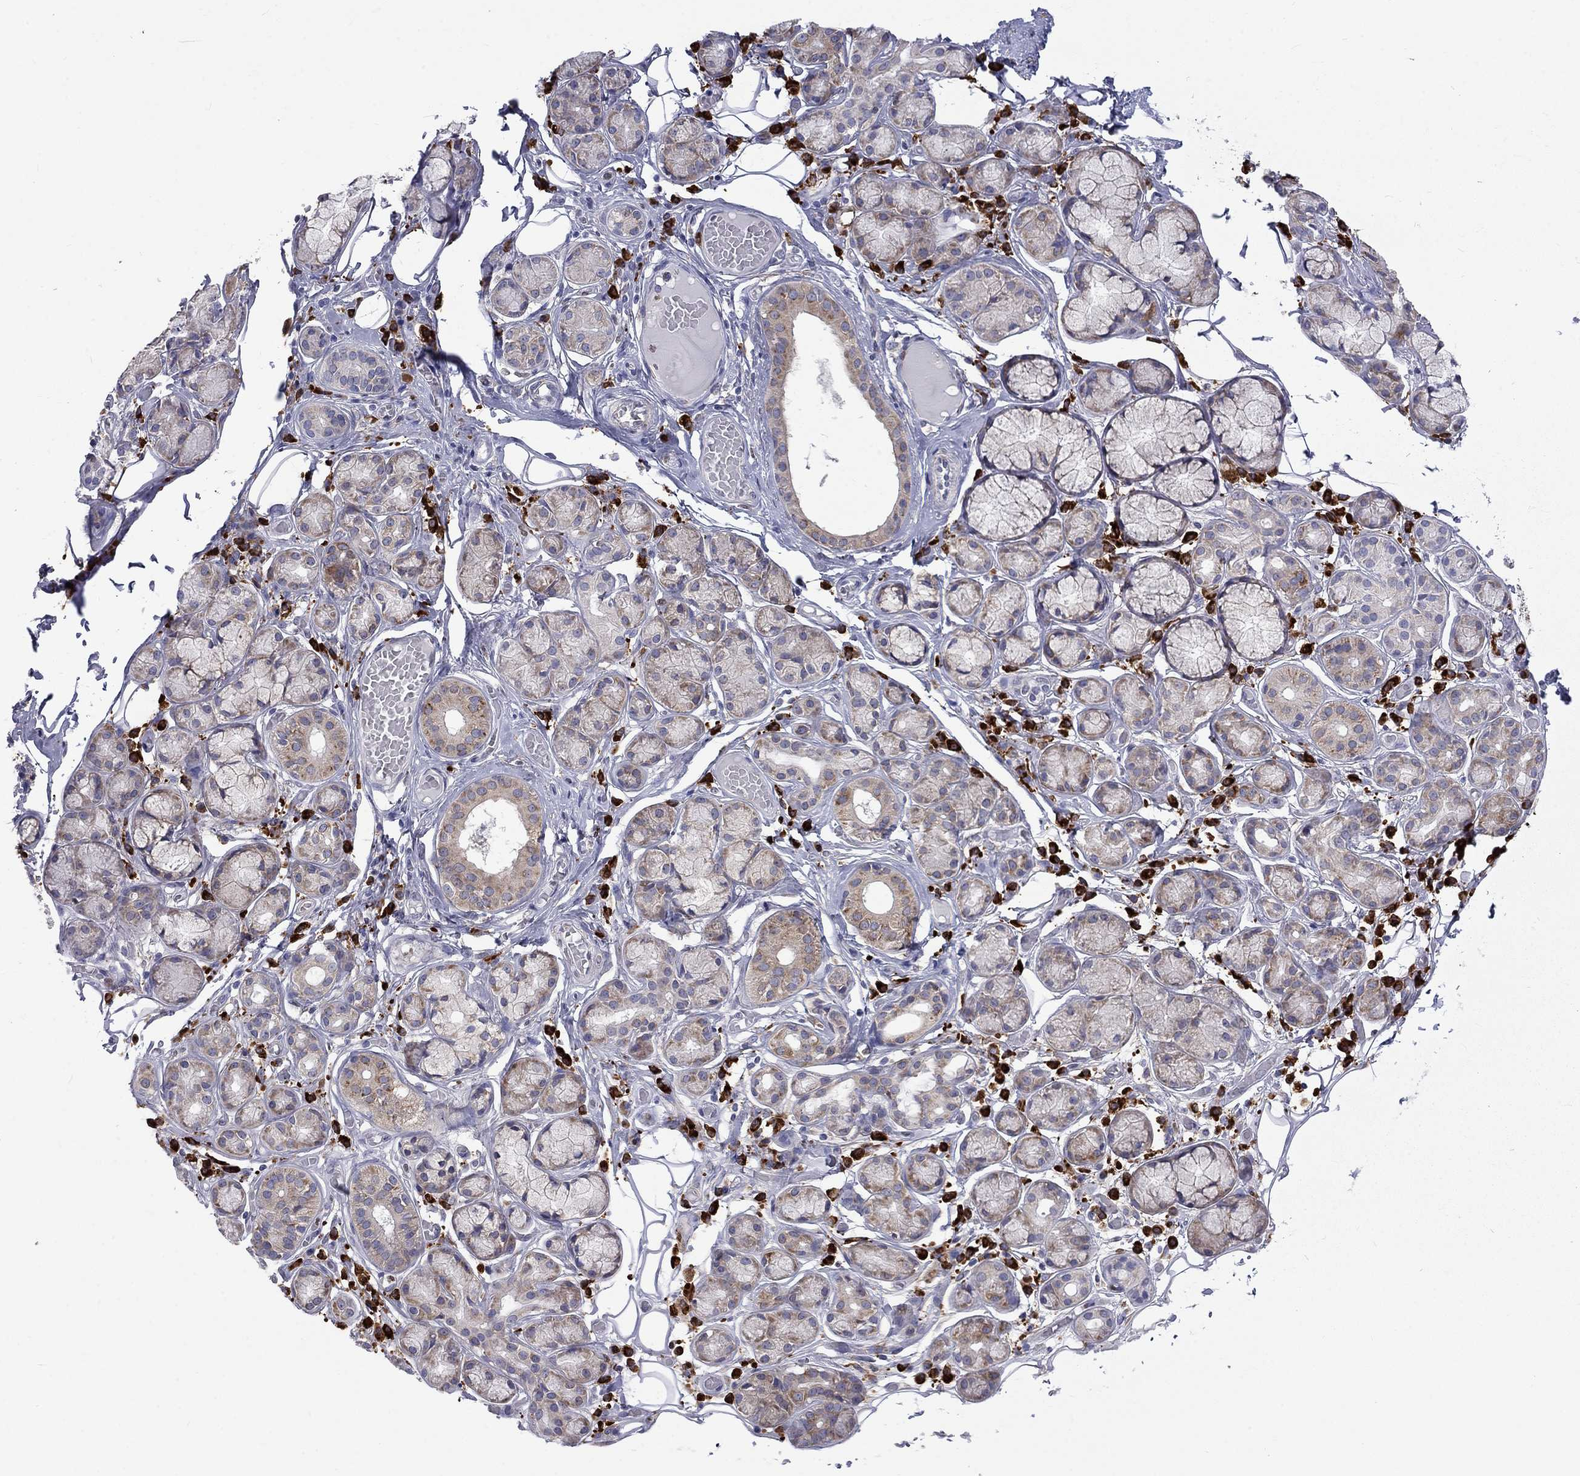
{"staining": {"intensity": "weak", "quantity": "25%-75%", "location": "cytoplasmic/membranous"}, "tissue": "salivary gland", "cell_type": "Glandular cells", "image_type": "normal", "snomed": [{"axis": "morphology", "description": "Normal tissue, NOS"}, {"axis": "topography", "description": "Salivary gland"}, {"axis": "topography", "description": "Peripheral nerve tissue"}], "caption": "Immunohistochemical staining of normal salivary gland shows 25%-75% levels of weak cytoplasmic/membranous protein staining in approximately 25%-75% of glandular cells.", "gene": "PABPC4", "patient": {"sex": "male", "age": 71}}